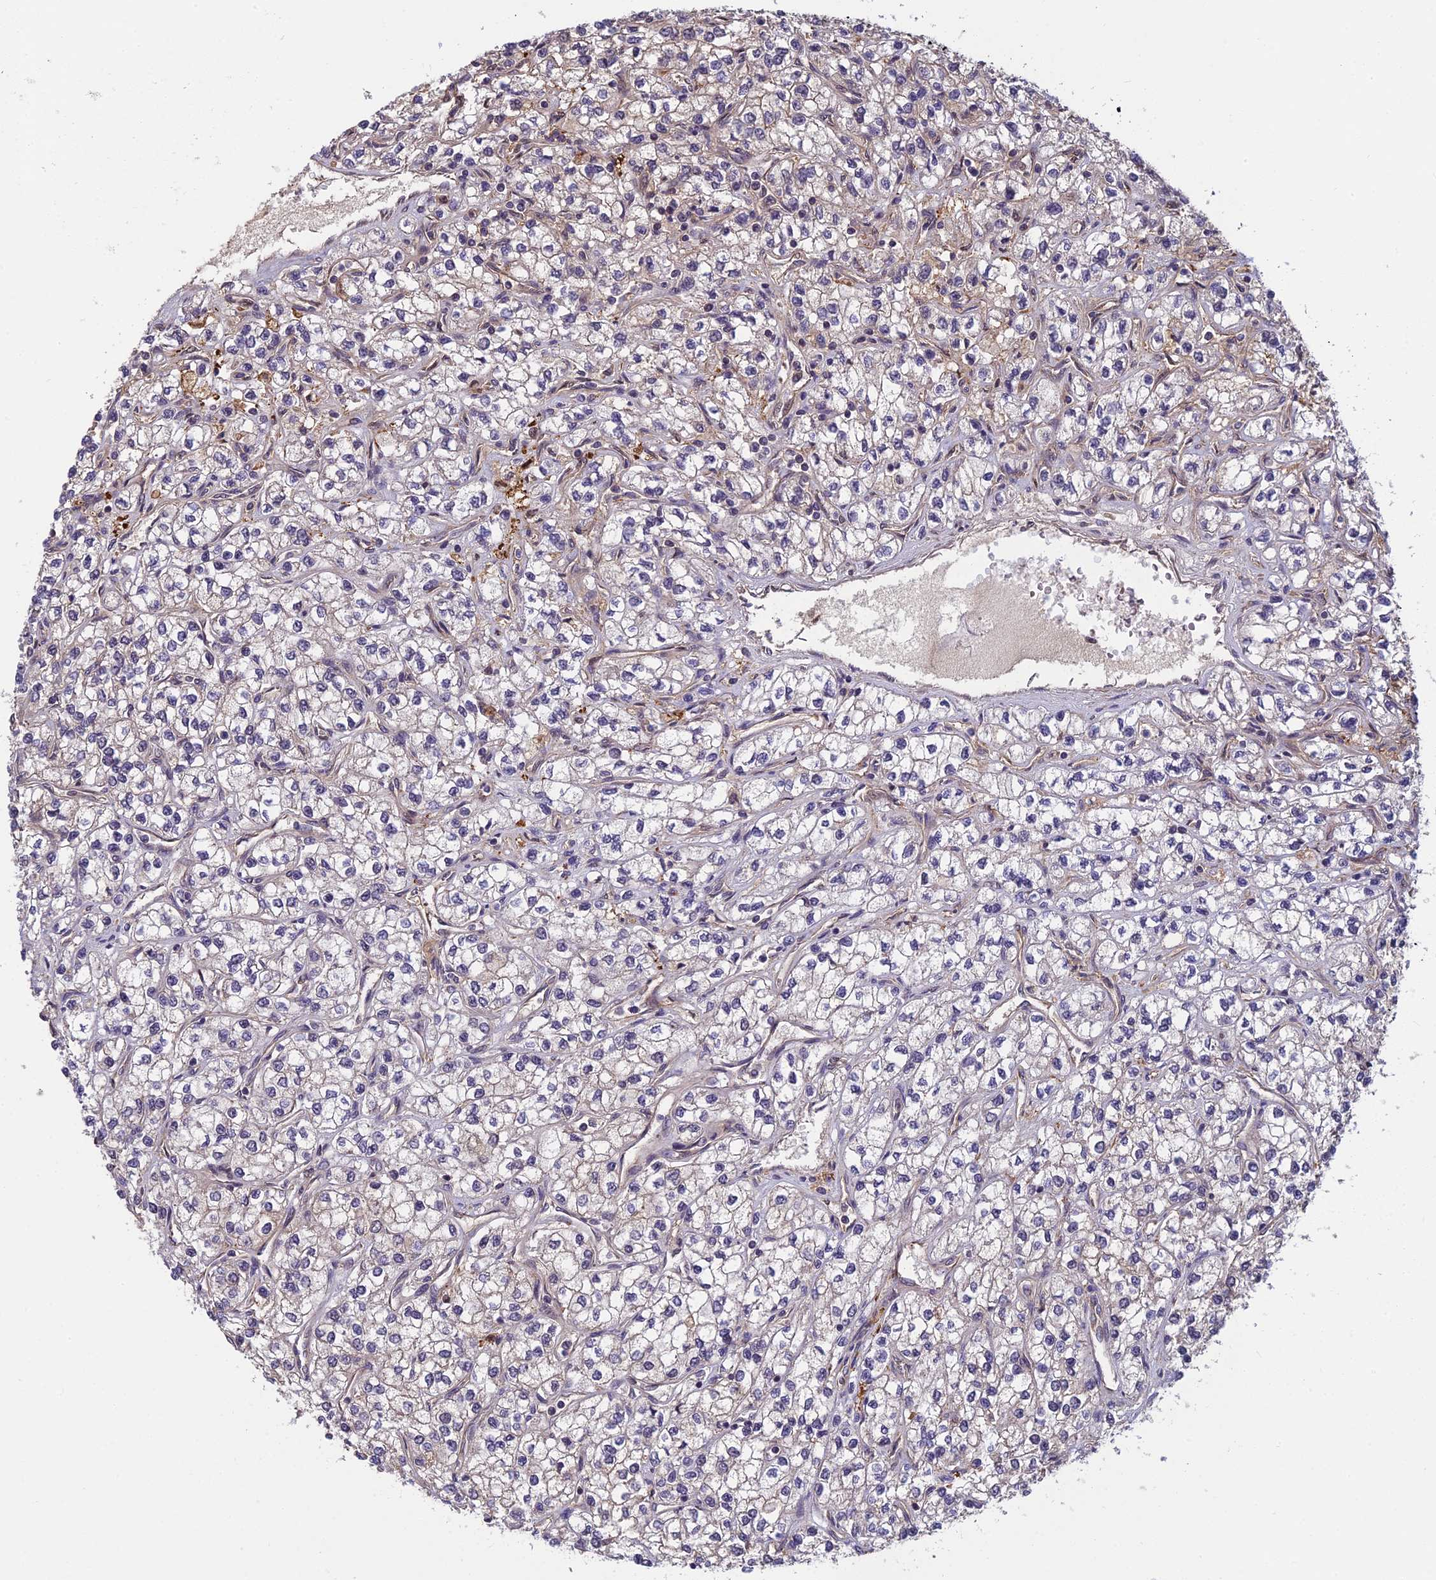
{"staining": {"intensity": "negative", "quantity": "none", "location": "none"}, "tissue": "renal cancer", "cell_type": "Tumor cells", "image_type": "cancer", "snomed": [{"axis": "morphology", "description": "Adenocarcinoma, NOS"}, {"axis": "topography", "description": "Kidney"}], "caption": "There is no significant expression in tumor cells of renal adenocarcinoma.", "gene": "PIKFYVE", "patient": {"sex": "male", "age": 80}}